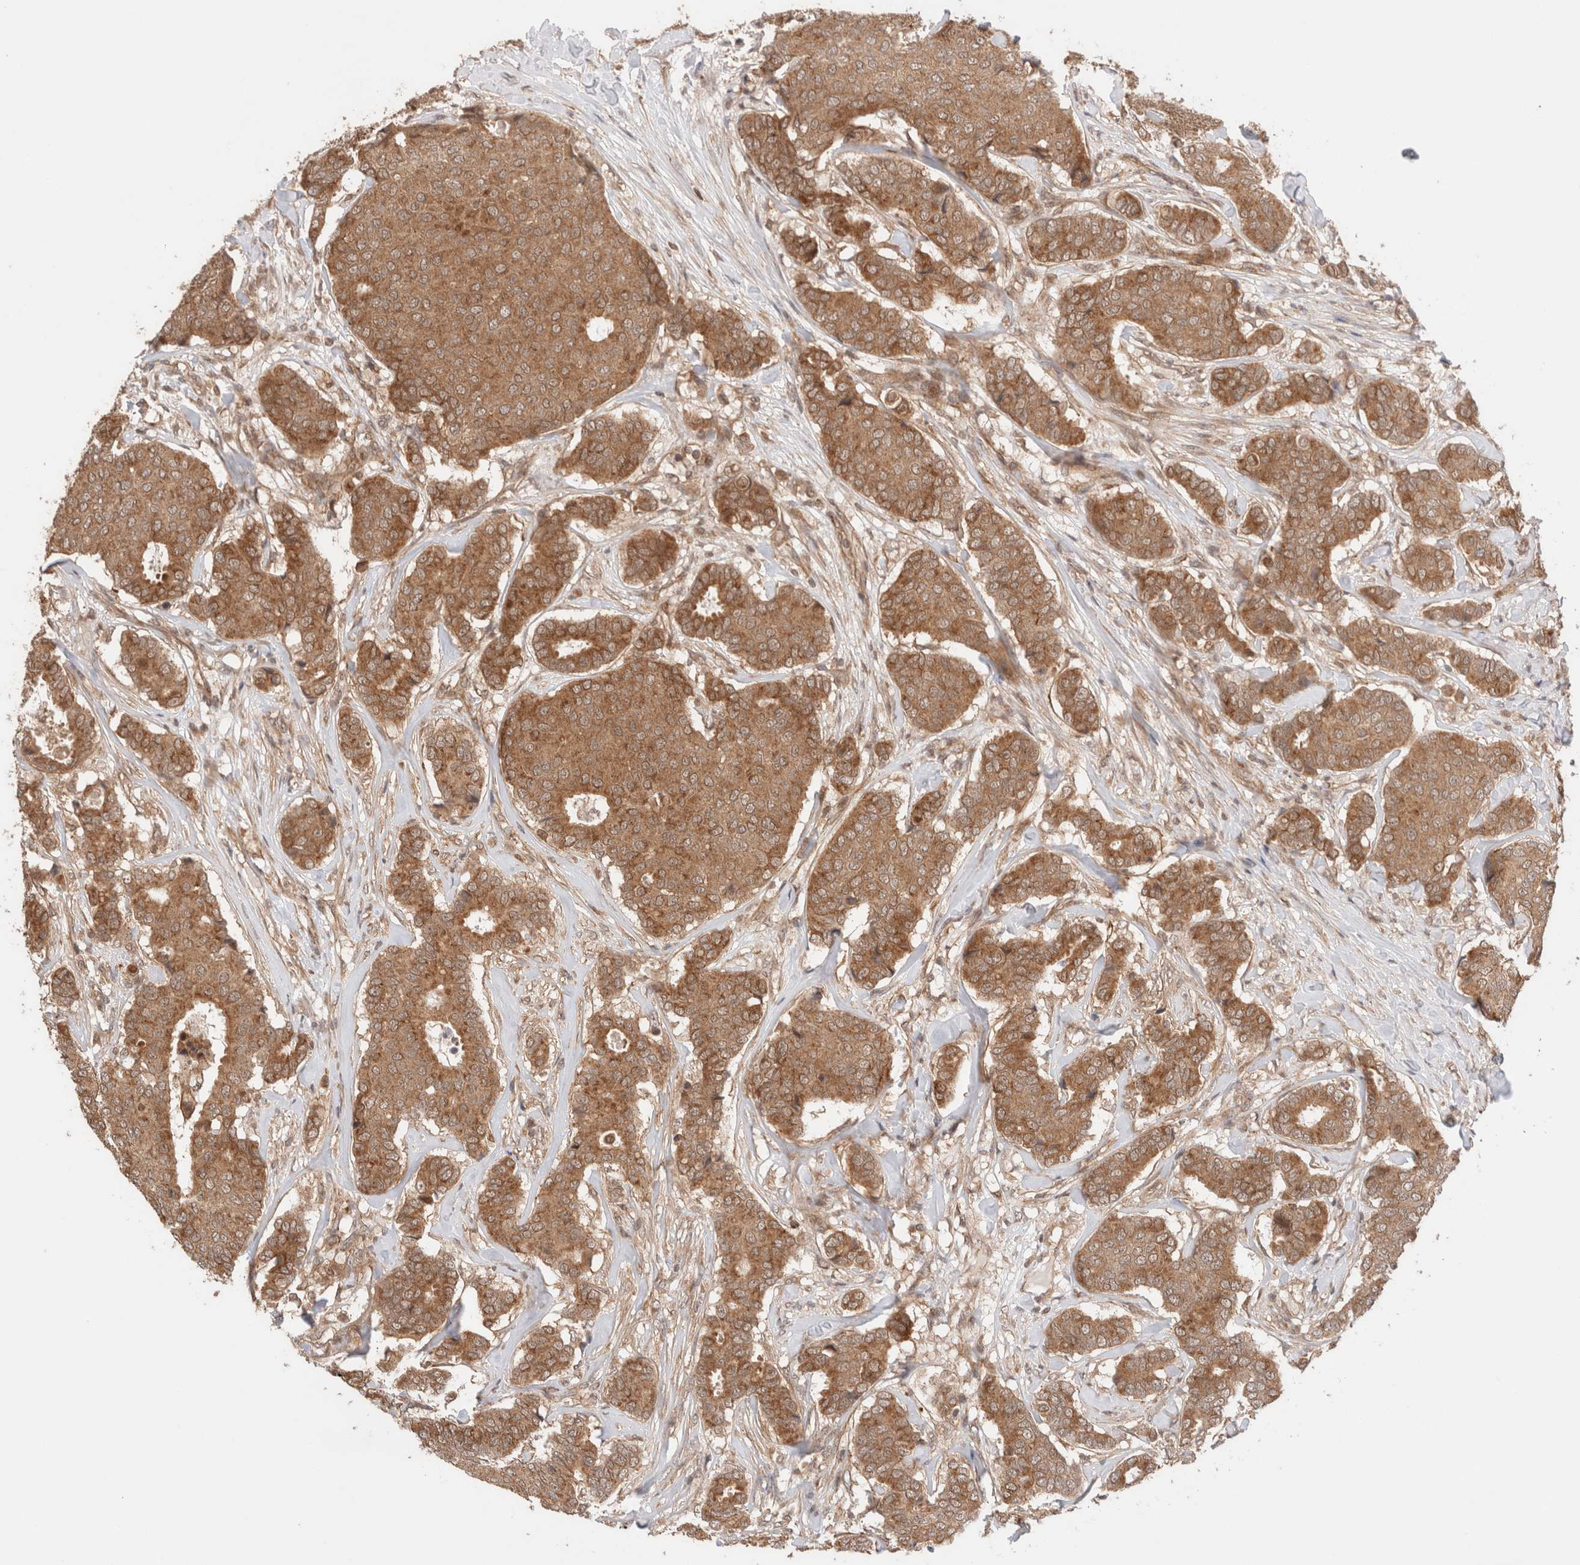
{"staining": {"intensity": "moderate", "quantity": ">75%", "location": "cytoplasmic/membranous"}, "tissue": "breast cancer", "cell_type": "Tumor cells", "image_type": "cancer", "snomed": [{"axis": "morphology", "description": "Duct carcinoma"}, {"axis": "topography", "description": "Breast"}], "caption": "IHC (DAB (3,3'-diaminobenzidine)) staining of breast invasive ductal carcinoma exhibits moderate cytoplasmic/membranous protein expression in about >75% of tumor cells.", "gene": "SIKE1", "patient": {"sex": "female", "age": 75}}